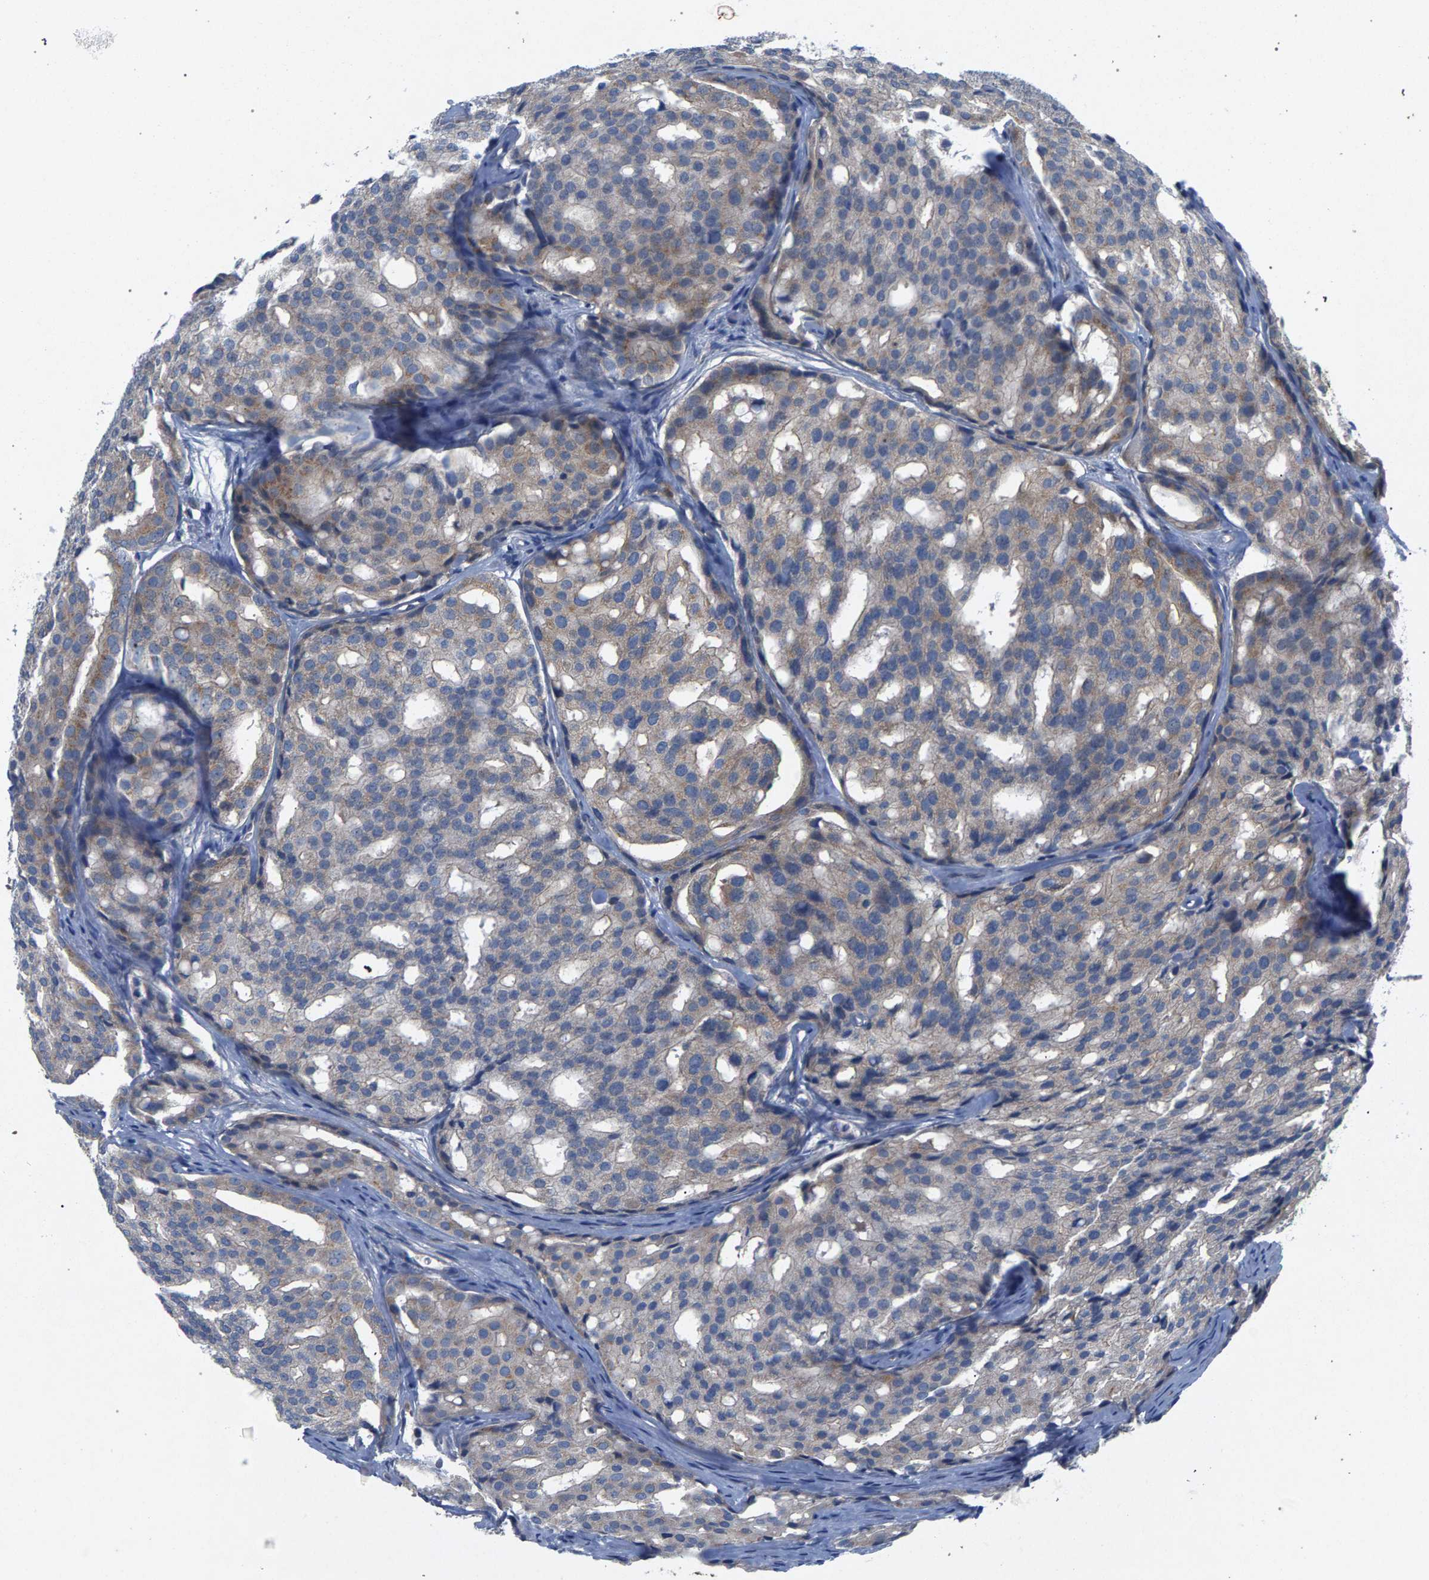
{"staining": {"intensity": "weak", "quantity": "<25%", "location": "cytoplasmic/membranous"}, "tissue": "prostate cancer", "cell_type": "Tumor cells", "image_type": "cancer", "snomed": [{"axis": "morphology", "description": "Adenocarcinoma, High grade"}, {"axis": "topography", "description": "Prostate"}], "caption": "A micrograph of prostate cancer (high-grade adenocarcinoma) stained for a protein reveals no brown staining in tumor cells.", "gene": "MAMDC2", "patient": {"sex": "male", "age": 64}}